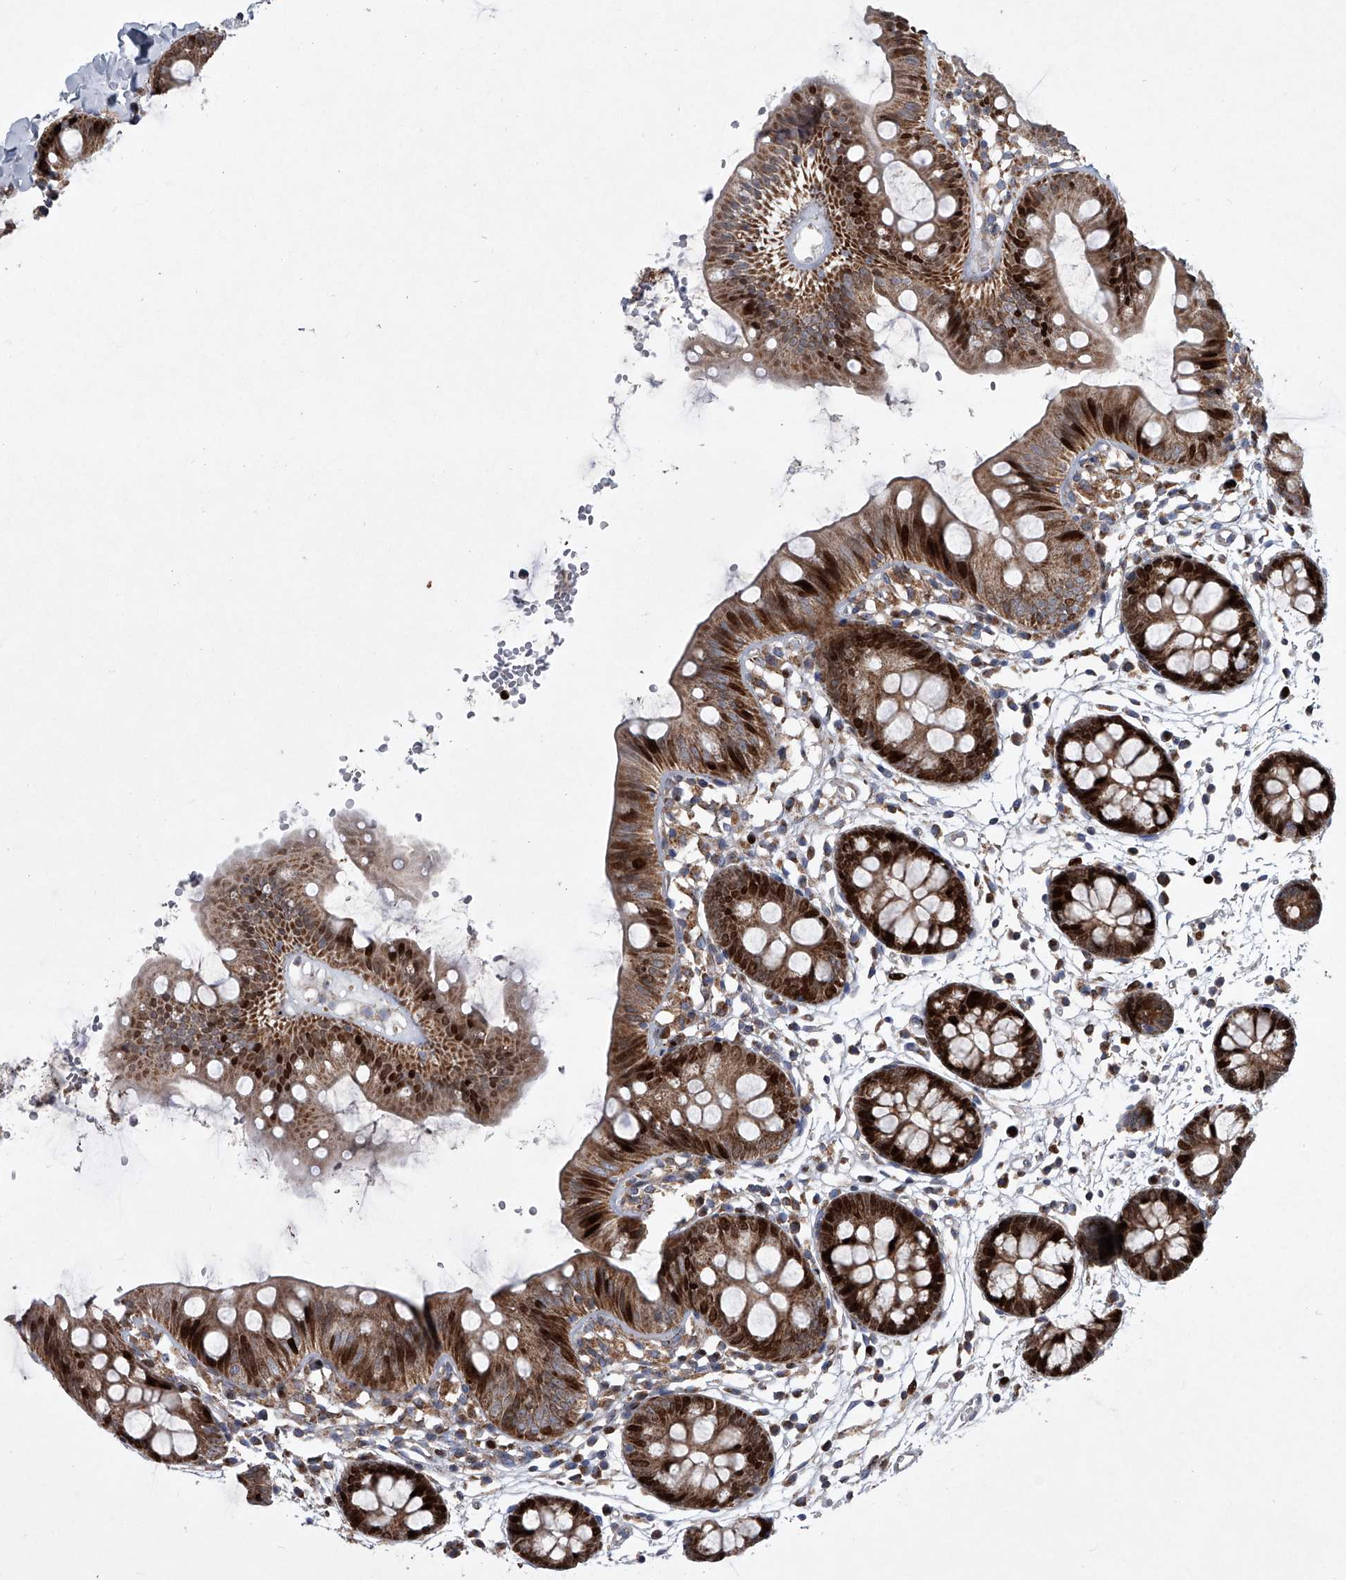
{"staining": {"intensity": "weak", "quantity": ">75%", "location": "cytoplasmic/membranous"}, "tissue": "colon", "cell_type": "Endothelial cells", "image_type": "normal", "snomed": [{"axis": "morphology", "description": "Normal tissue, NOS"}, {"axis": "topography", "description": "Colon"}], "caption": "Weak cytoplasmic/membranous staining for a protein is identified in approximately >75% of endothelial cells of benign colon using immunohistochemistry (IHC).", "gene": "STRADA", "patient": {"sex": "male", "age": 56}}